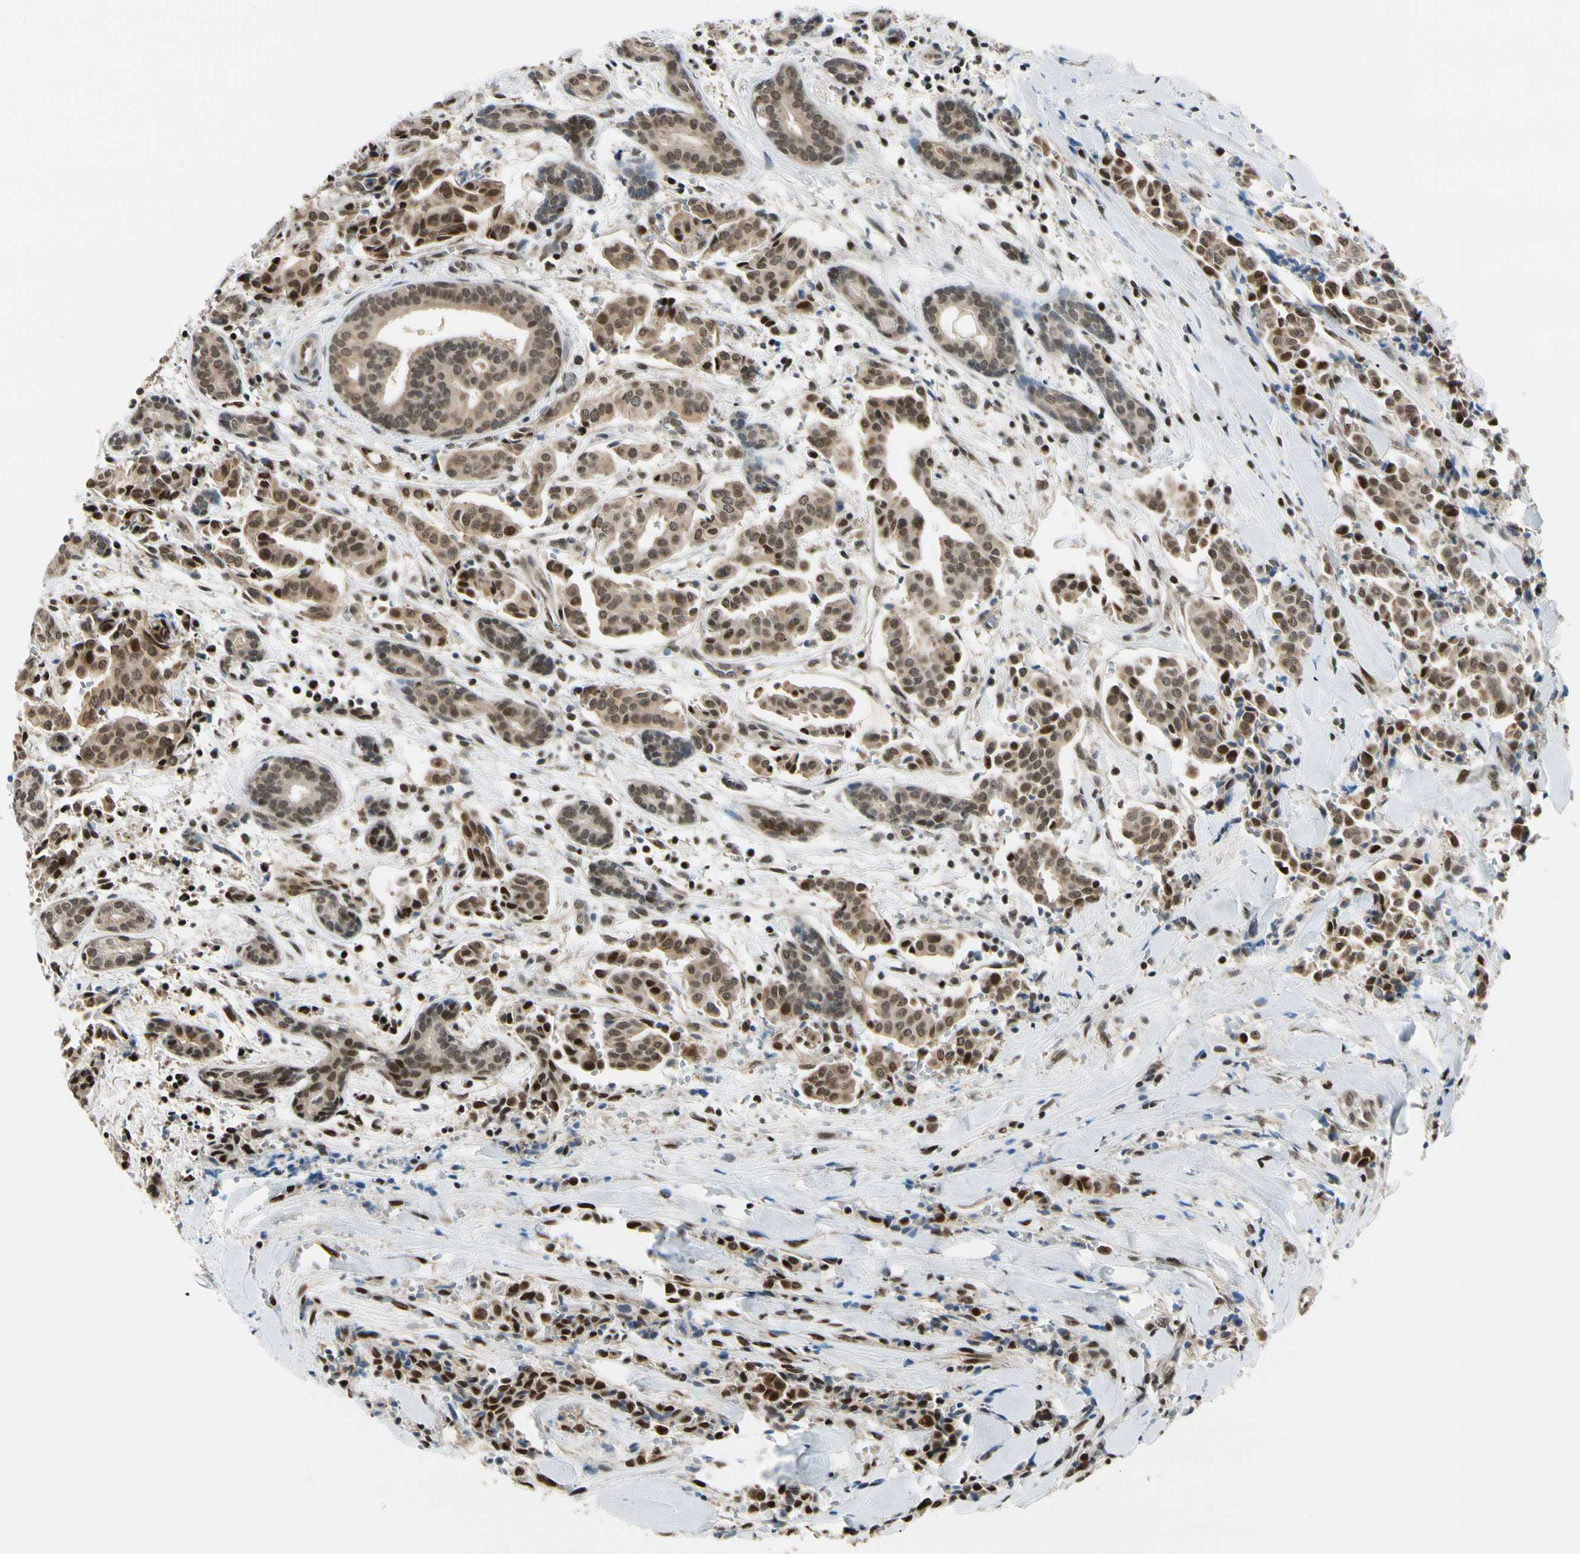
{"staining": {"intensity": "moderate", "quantity": ">75%", "location": "cytoplasmic/membranous,nuclear"}, "tissue": "head and neck cancer", "cell_type": "Tumor cells", "image_type": "cancer", "snomed": [{"axis": "morphology", "description": "Adenocarcinoma, NOS"}, {"axis": "topography", "description": "Salivary gland"}, {"axis": "topography", "description": "Head-Neck"}], "caption": "Head and neck adenocarcinoma stained with IHC displays moderate cytoplasmic/membranous and nuclear positivity in about >75% of tumor cells.", "gene": "SUFU", "patient": {"sex": "female", "age": 59}}